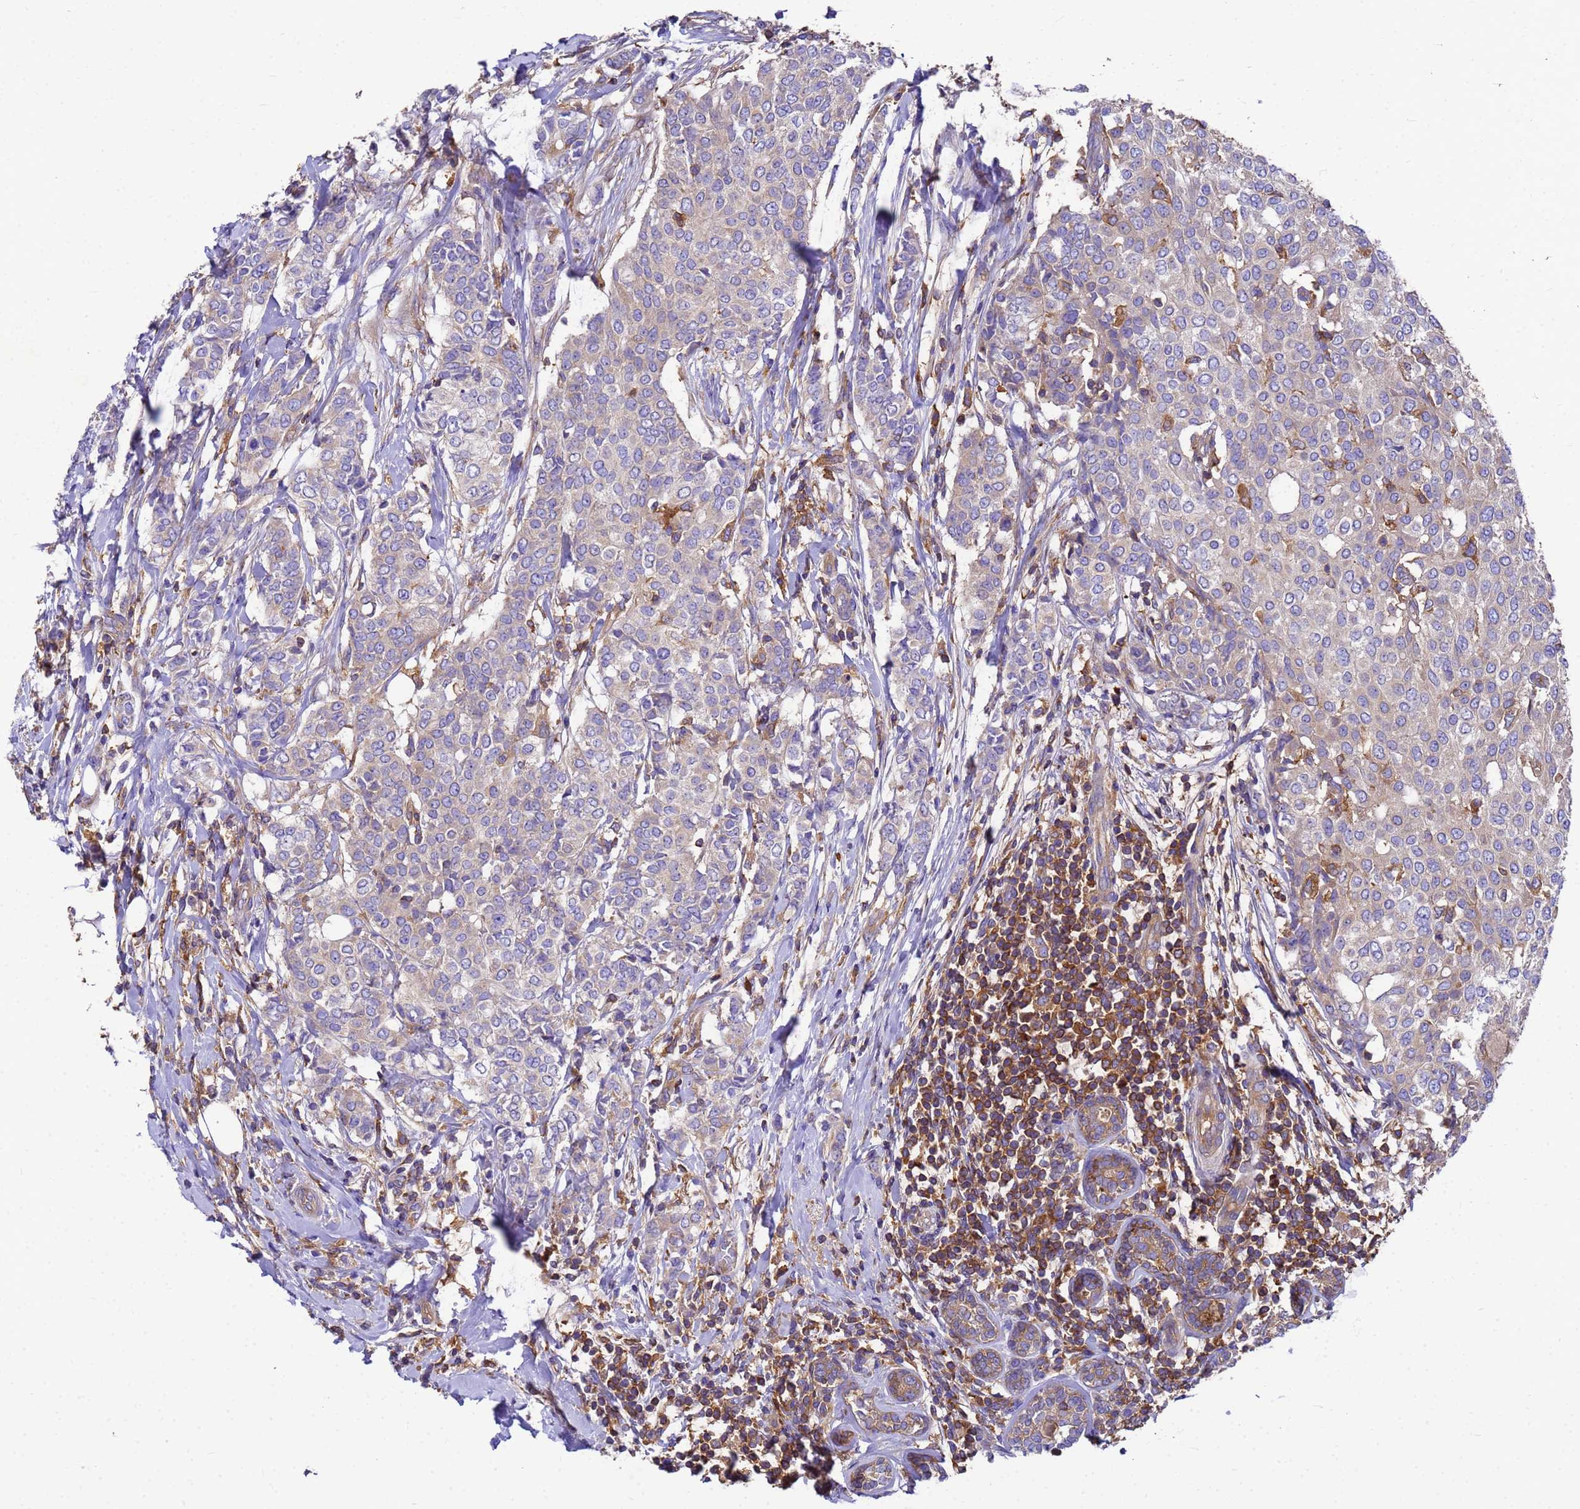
{"staining": {"intensity": "negative", "quantity": "none", "location": "none"}, "tissue": "breast cancer", "cell_type": "Tumor cells", "image_type": "cancer", "snomed": [{"axis": "morphology", "description": "Lobular carcinoma"}, {"axis": "topography", "description": "Breast"}], "caption": "Immunohistochemistry photomicrograph of human lobular carcinoma (breast) stained for a protein (brown), which reveals no staining in tumor cells.", "gene": "ZNF235", "patient": {"sex": "female", "age": 51}}